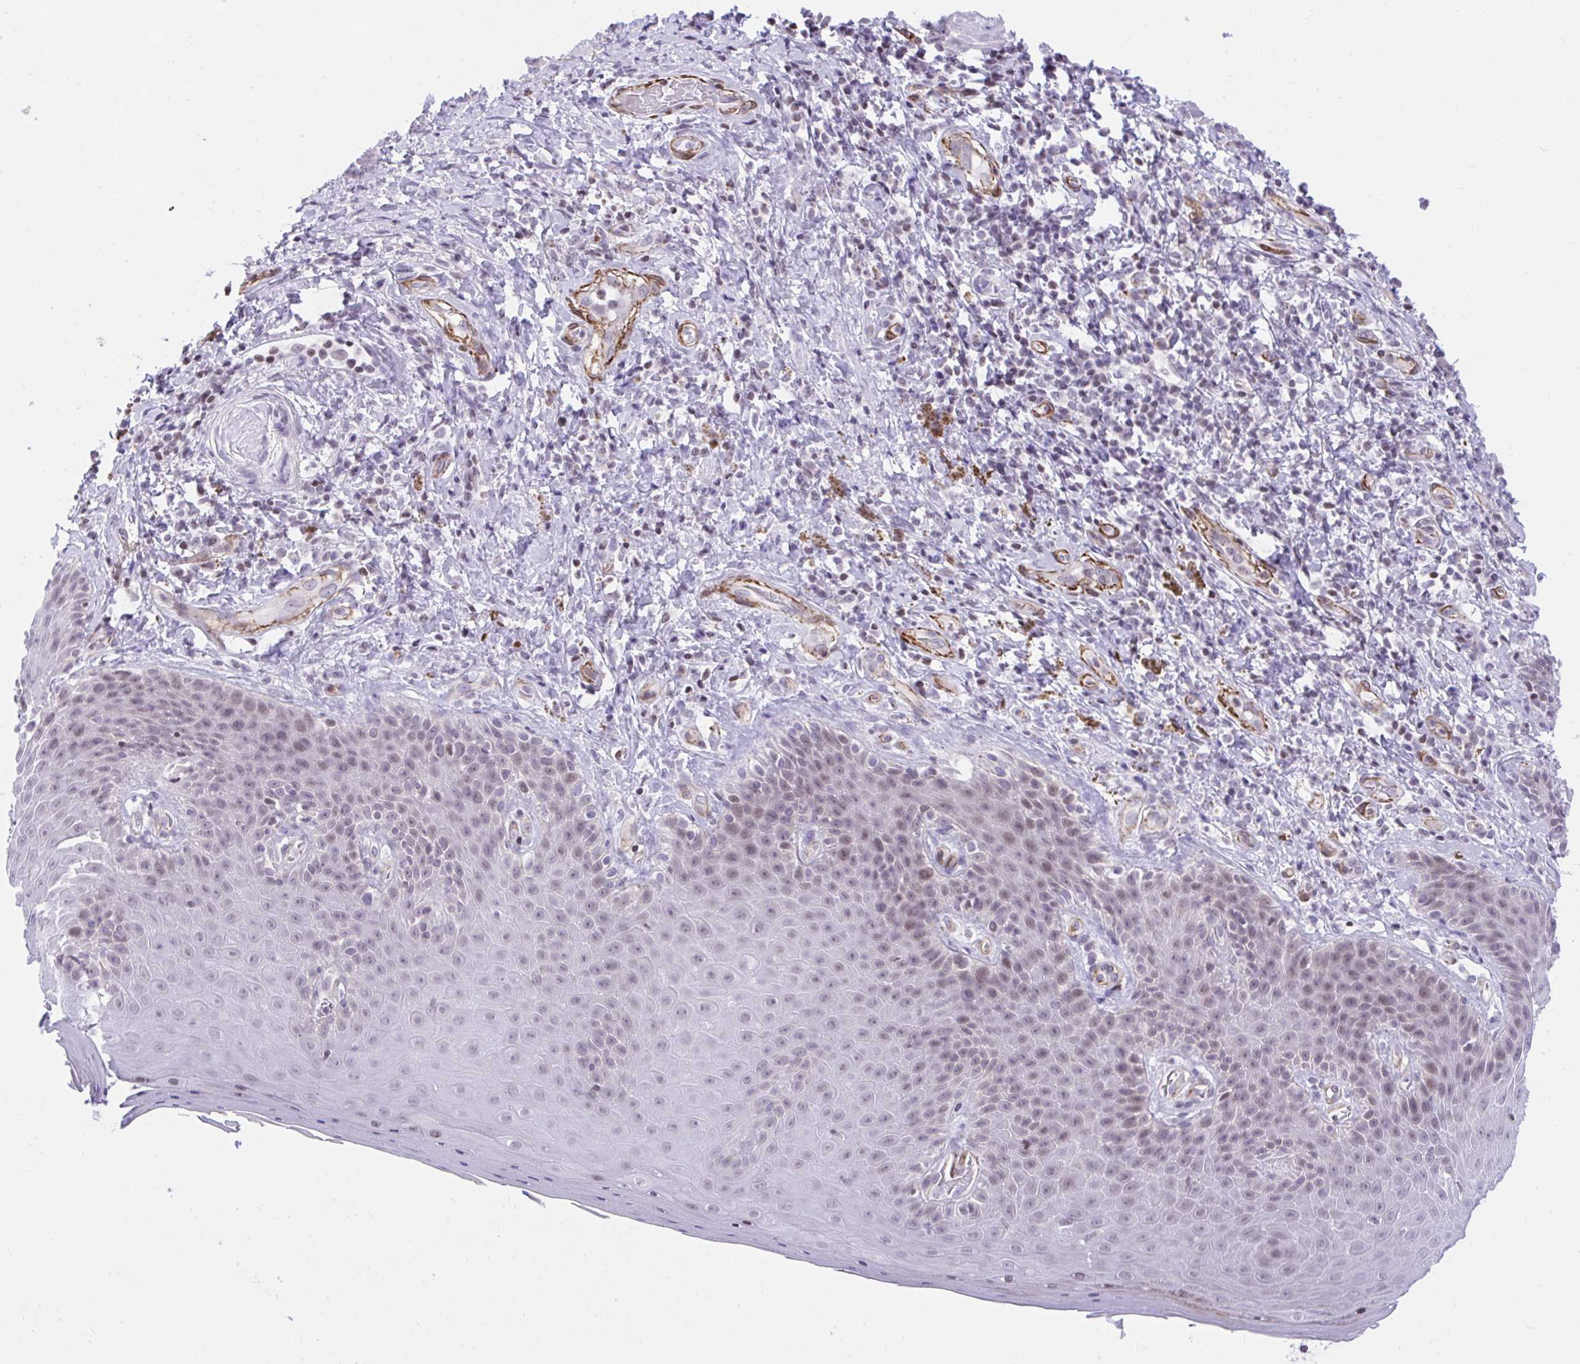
{"staining": {"intensity": "moderate", "quantity": "<25%", "location": "nuclear"}, "tissue": "skin", "cell_type": "Epidermal cells", "image_type": "normal", "snomed": [{"axis": "morphology", "description": "Normal tissue, NOS"}, {"axis": "topography", "description": "Anal"}, {"axis": "topography", "description": "Peripheral nerve tissue"}], "caption": "This micrograph shows immunohistochemistry (IHC) staining of benign skin, with low moderate nuclear expression in about <25% of epidermal cells.", "gene": "KCNN4", "patient": {"sex": "male", "age": 53}}